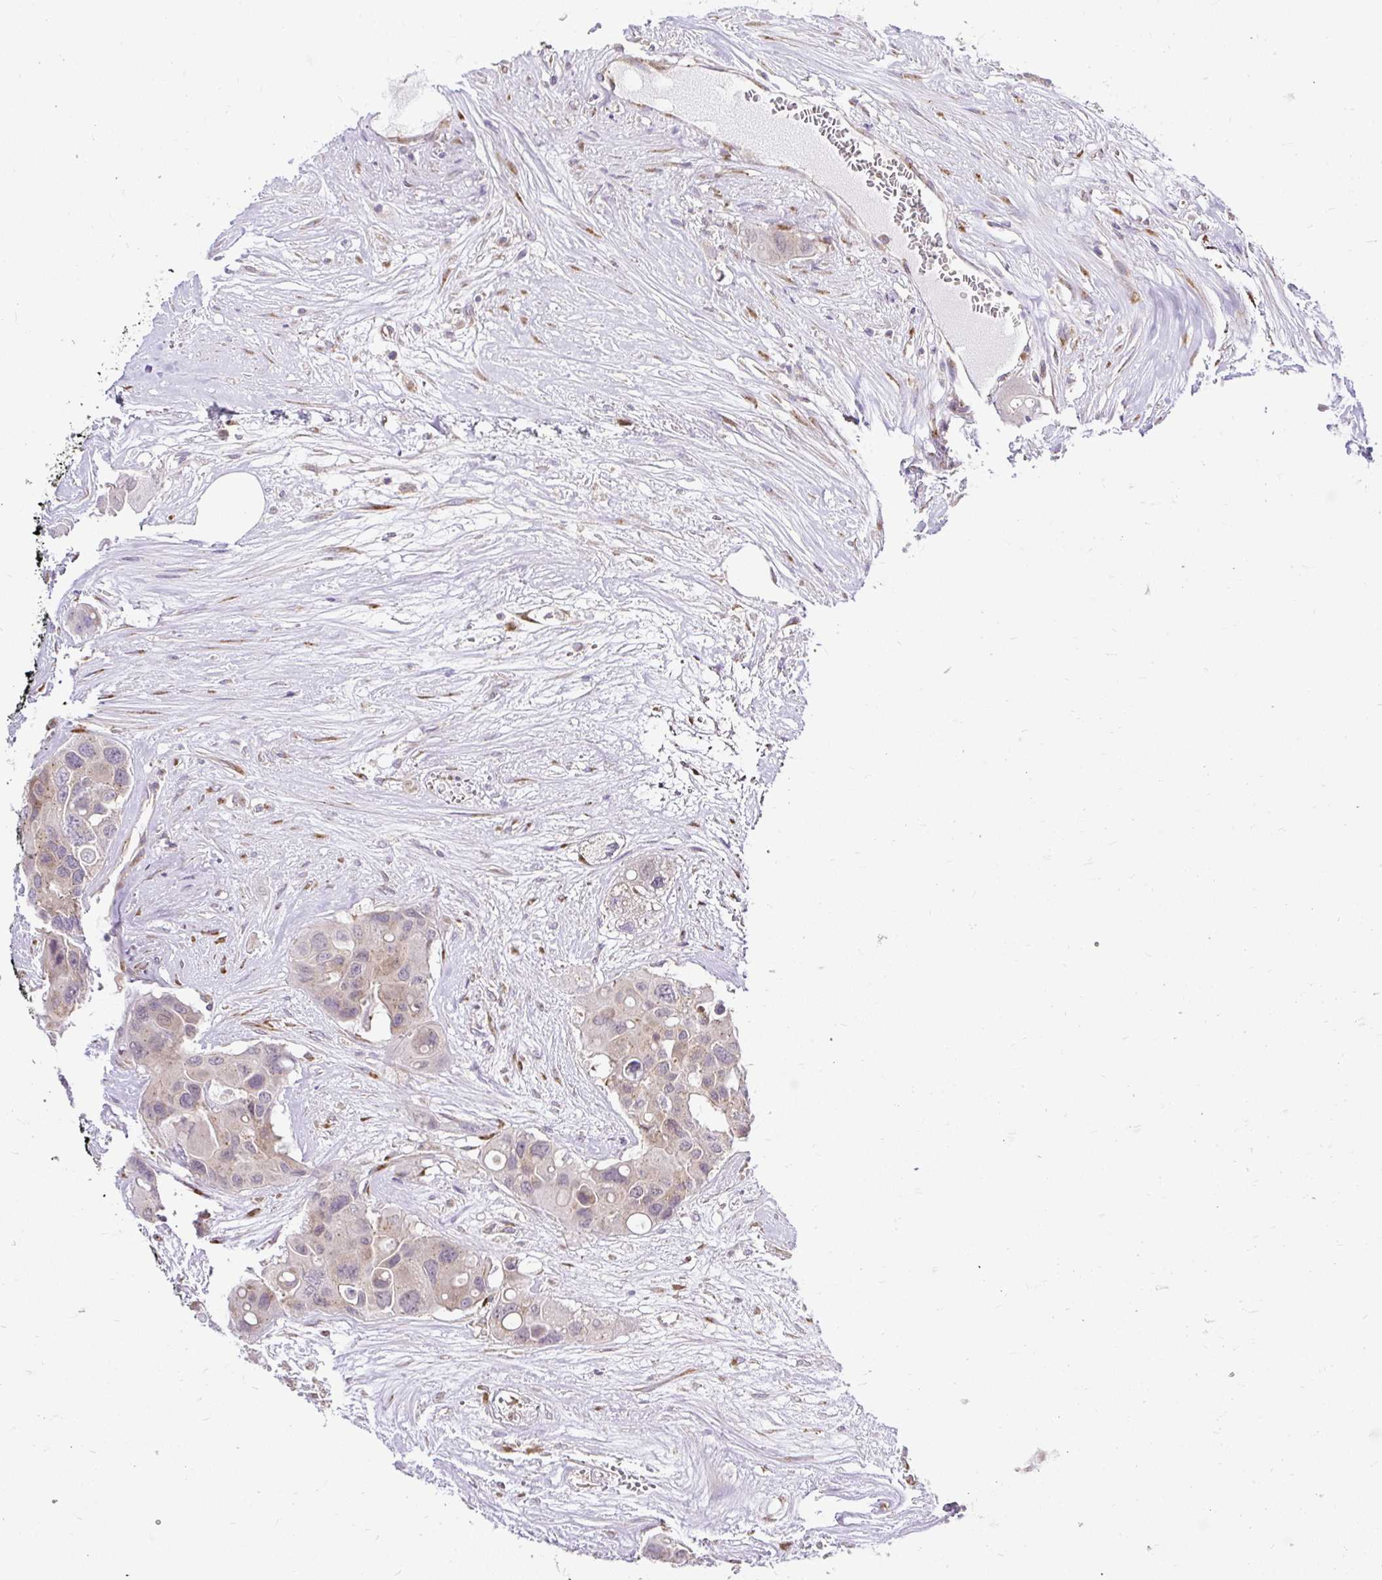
{"staining": {"intensity": "weak", "quantity": "<25%", "location": "cytoplasmic/membranous"}, "tissue": "colorectal cancer", "cell_type": "Tumor cells", "image_type": "cancer", "snomed": [{"axis": "morphology", "description": "Adenocarcinoma, NOS"}, {"axis": "topography", "description": "Colon"}], "caption": "Micrograph shows no significant protein staining in tumor cells of colorectal cancer (adenocarcinoma).", "gene": "SMC4", "patient": {"sex": "male", "age": 77}}